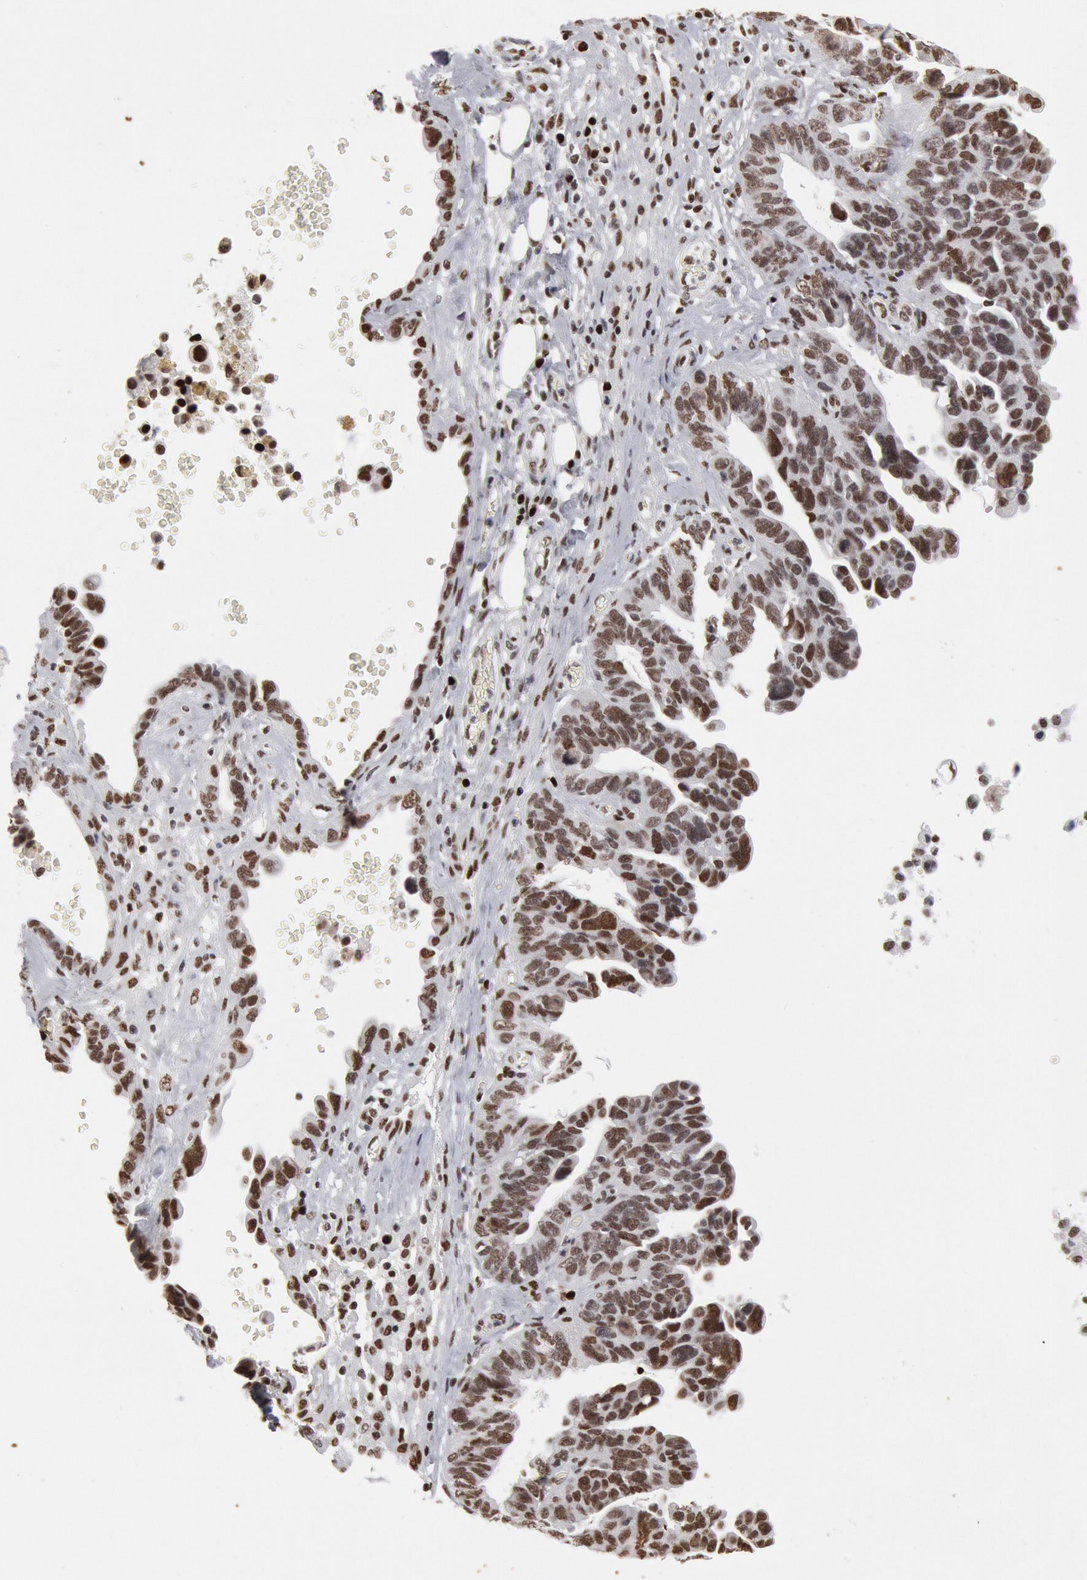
{"staining": {"intensity": "moderate", "quantity": ">75%", "location": "nuclear"}, "tissue": "ovarian cancer", "cell_type": "Tumor cells", "image_type": "cancer", "snomed": [{"axis": "morphology", "description": "Cystadenocarcinoma, serous, NOS"}, {"axis": "topography", "description": "Ovary"}], "caption": "Tumor cells reveal moderate nuclear positivity in about >75% of cells in ovarian serous cystadenocarcinoma.", "gene": "SUB1", "patient": {"sex": "female", "age": 64}}